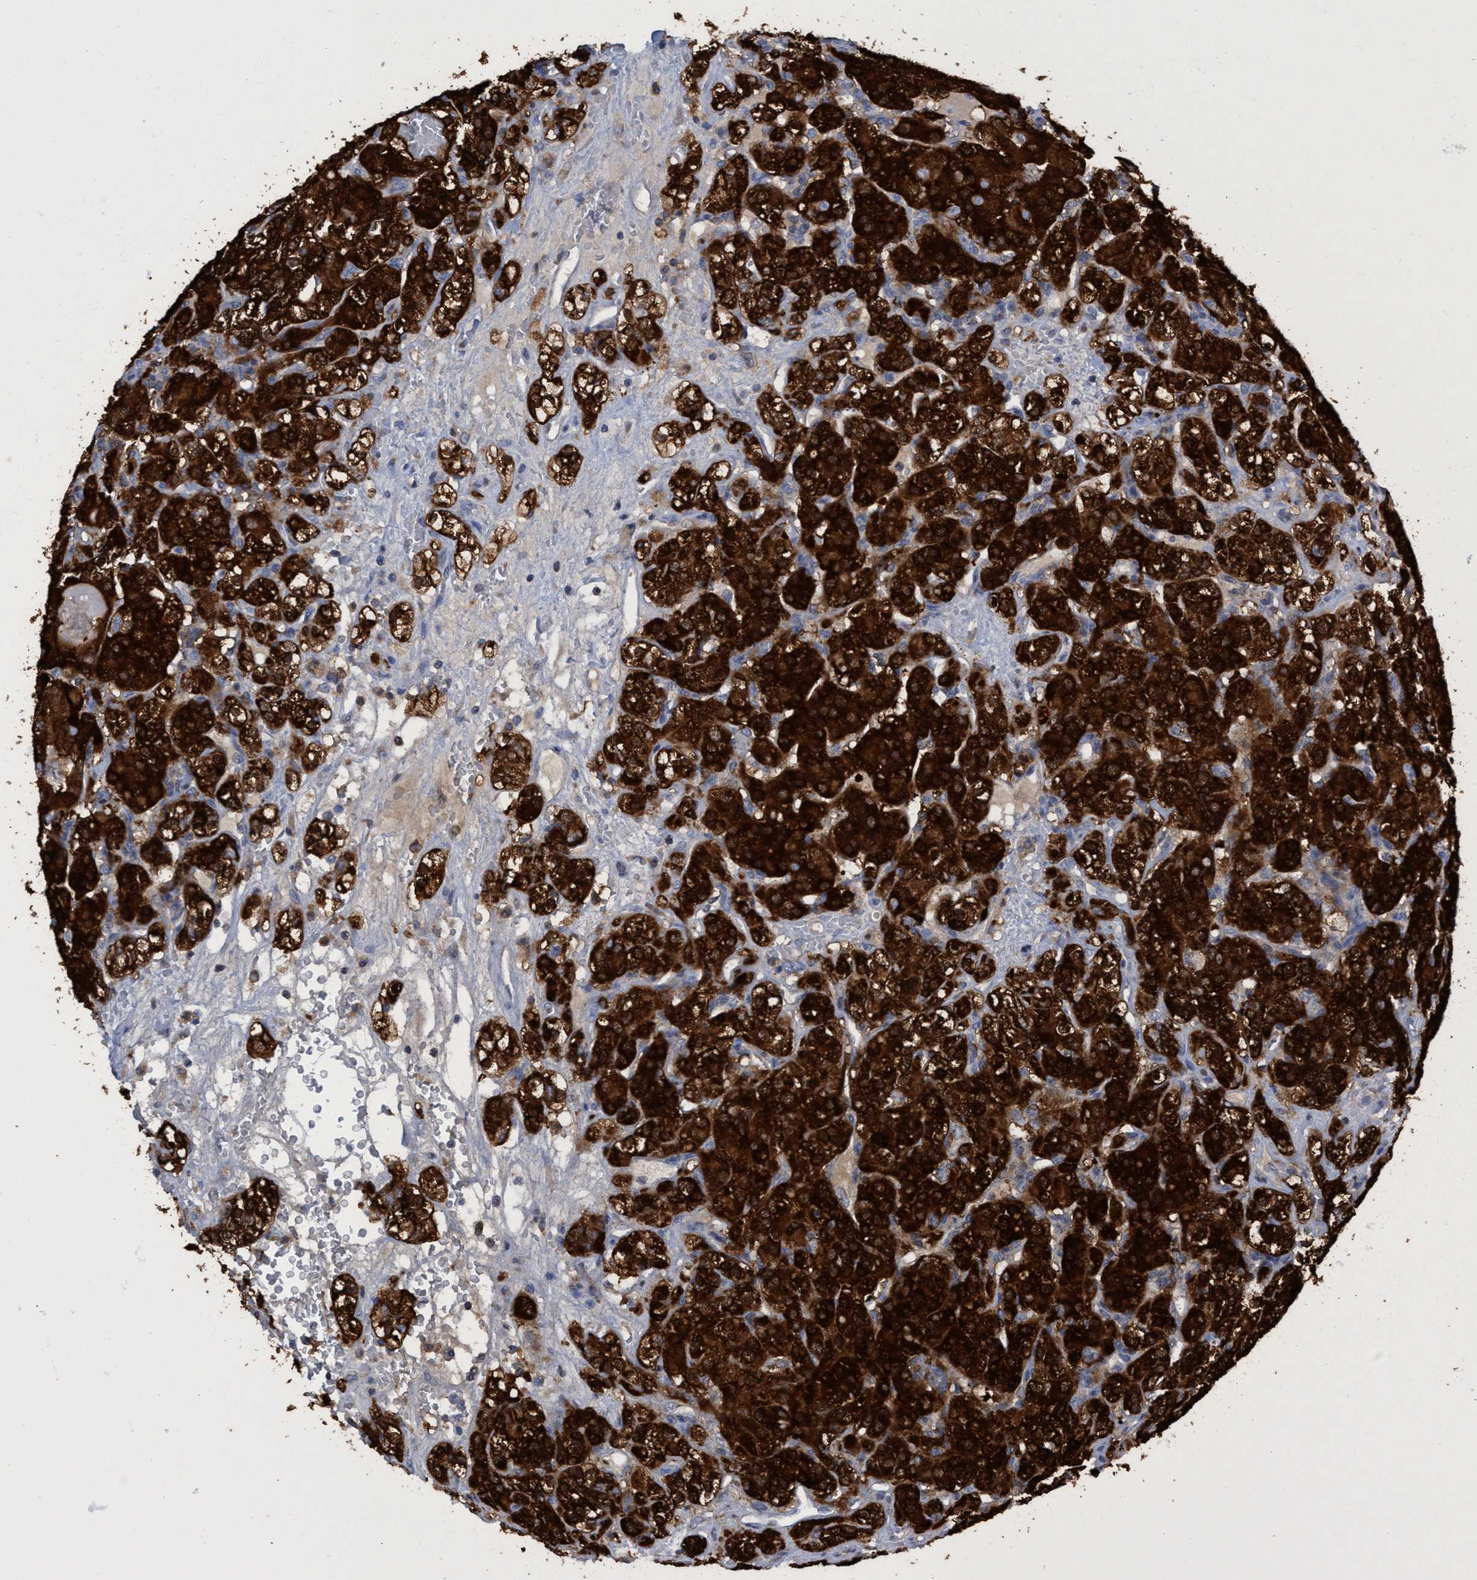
{"staining": {"intensity": "strong", "quantity": ">75%", "location": "cytoplasmic/membranous"}, "tissue": "renal cancer", "cell_type": "Tumor cells", "image_type": "cancer", "snomed": [{"axis": "morphology", "description": "Normal tissue, NOS"}, {"axis": "morphology", "description": "Adenocarcinoma, NOS"}, {"axis": "topography", "description": "Kidney"}], "caption": "Protein staining of renal cancer tissue reveals strong cytoplasmic/membranous positivity in approximately >75% of tumor cells.", "gene": "CRYZ", "patient": {"sex": "male", "age": 61}}